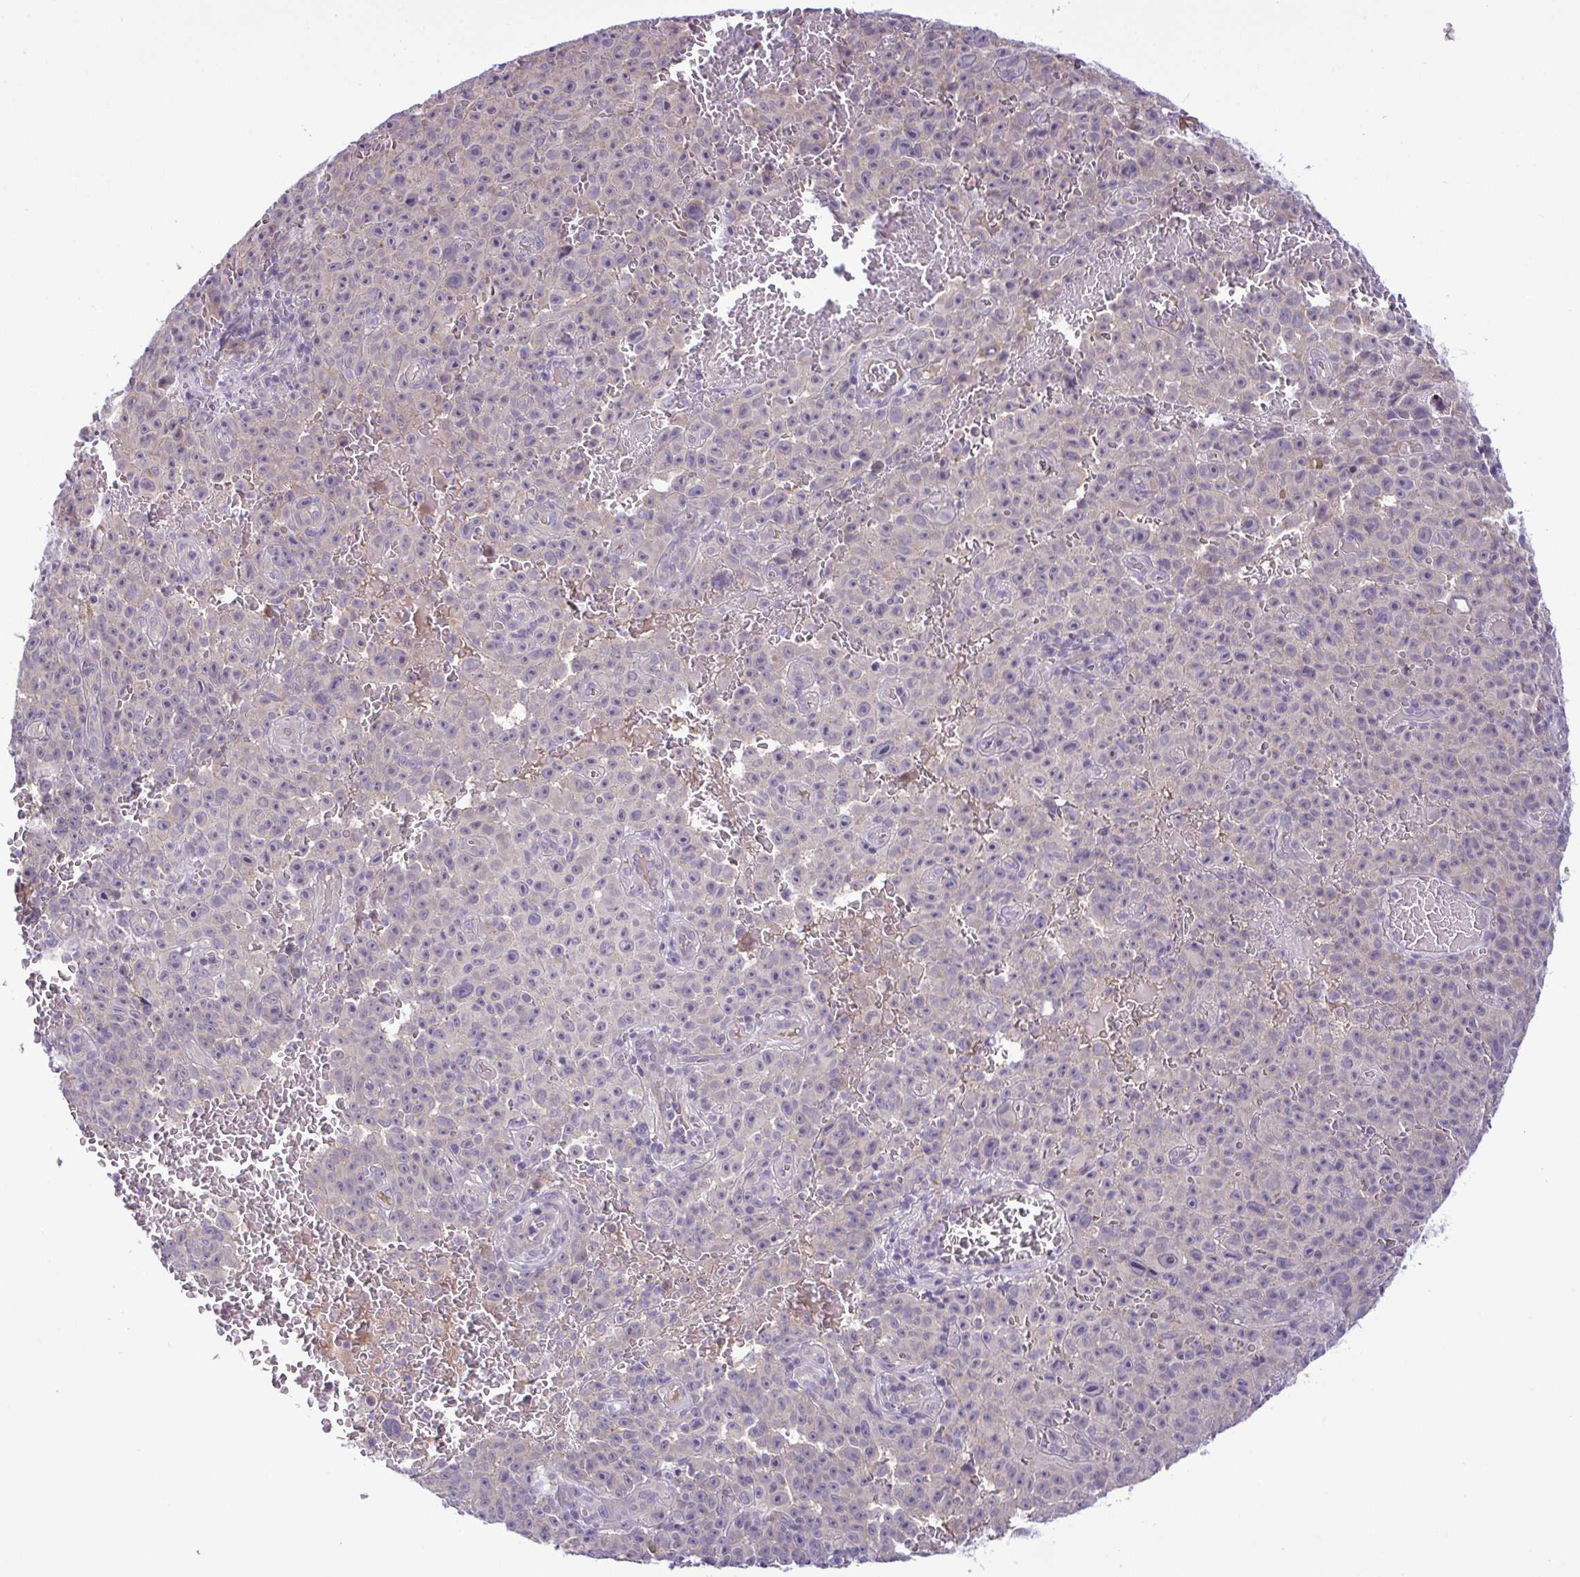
{"staining": {"intensity": "negative", "quantity": "none", "location": "none"}, "tissue": "melanoma", "cell_type": "Tumor cells", "image_type": "cancer", "snomed": [{"axis": "morphology", "description": "Malignant melanoma, NOS"}, {"axis": "topography", "description": "Skin"}], "caption": "Immunohistochemistry micrograph of neoplastic tissue: human malignant melanoma stained with DAB (3,3'-diaminobenzidine) displays no significant protein positivity in tumor cells.", "gene": "SYNPO2L", "patient": {"sex": "female", "age": 82}}